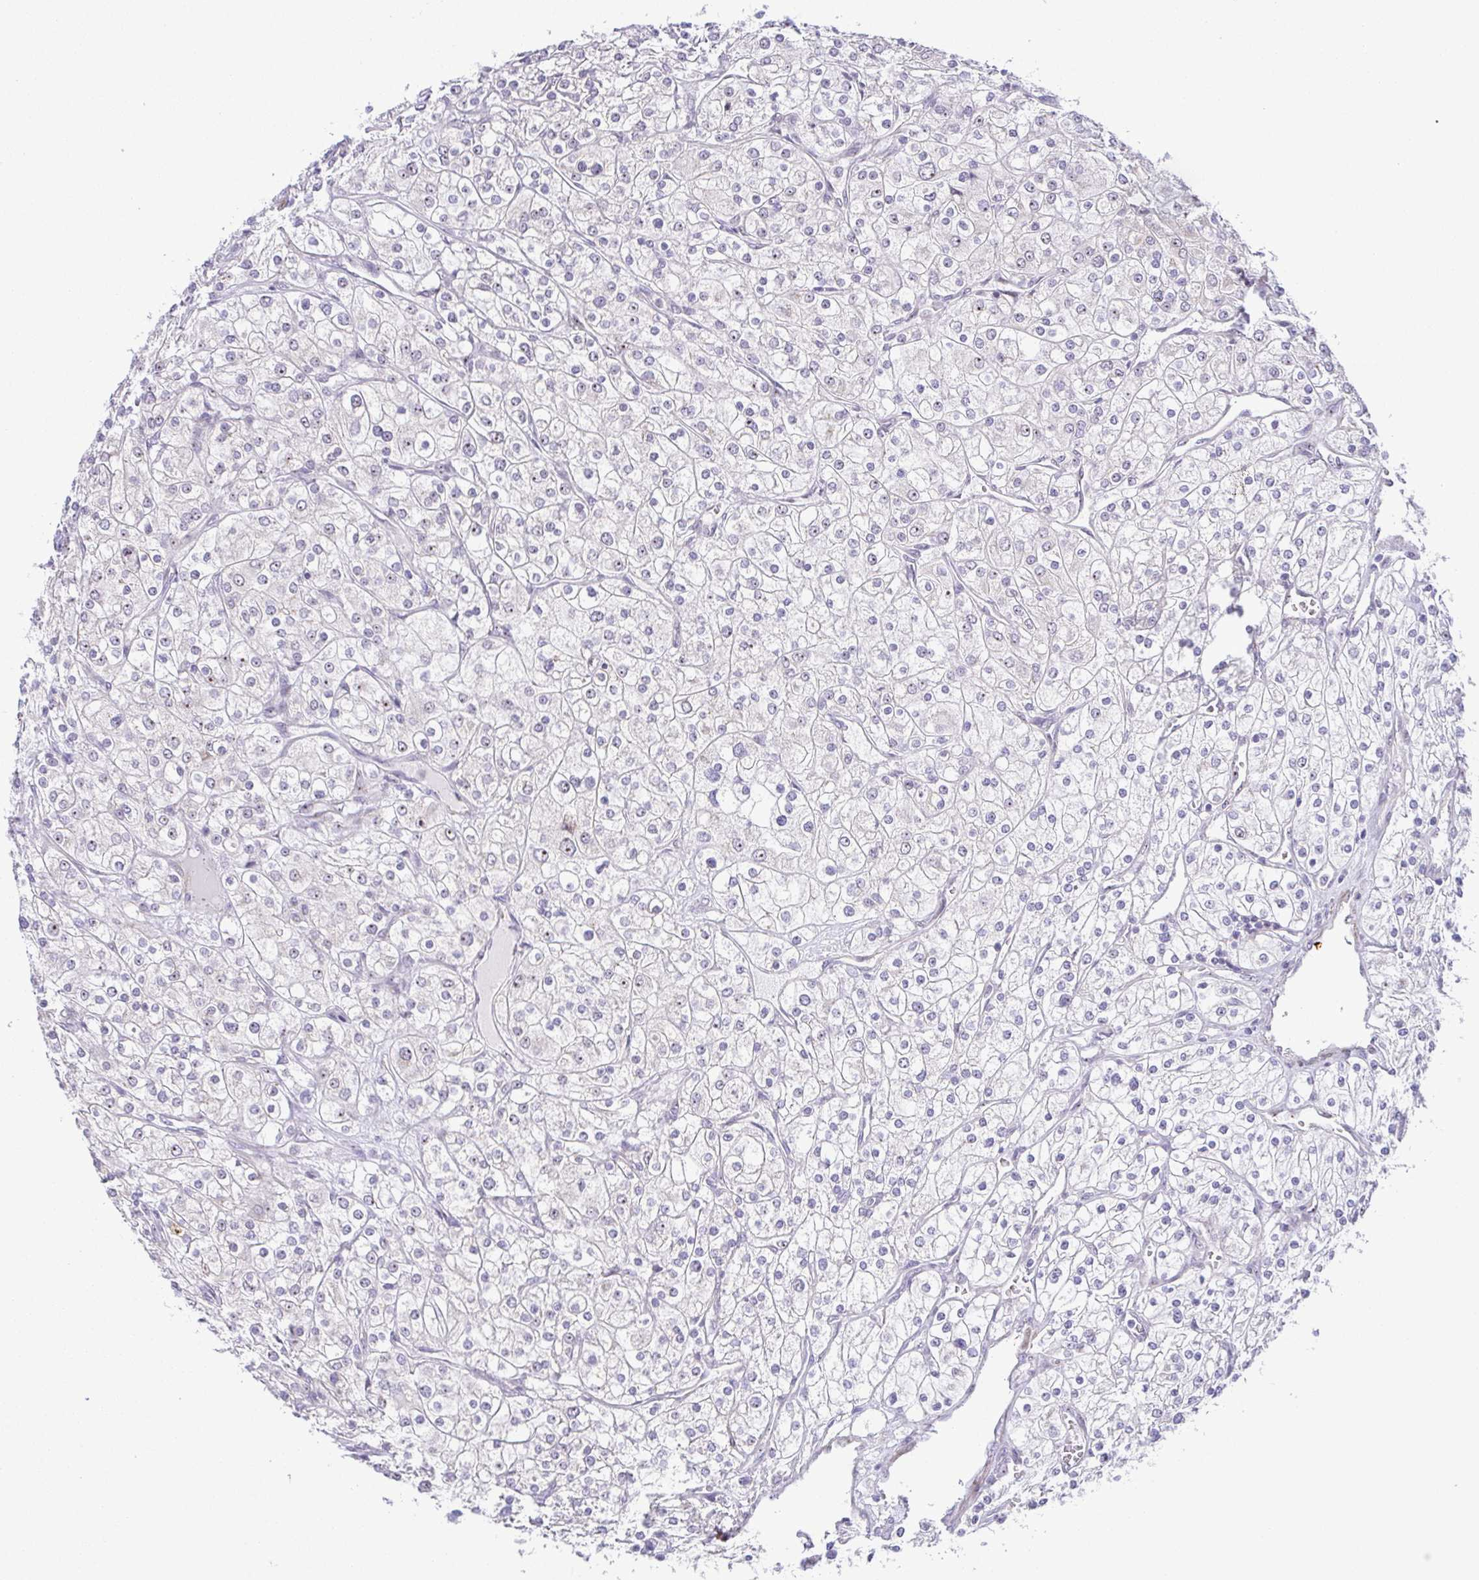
{"staining": {"intensity": "negative", "quantity": "none", "location": "none"}, "tissue": "renal cancer", "cell_type": "Tumor cells", "image_type": "cancer", "snomed": [{"axis": "morphology", "description": "Adenocarcinoma, NOS"}, {"axis": "topography", "description": "Kidney"}], "caption": "An IHC histopathology image of adenocarcinoma (renal) is shown. There is no staining in tumor cells of adenocarcinoma (renal).", "gene": "RSL24D1", "patient": {"sex": "male", "age": 80}}